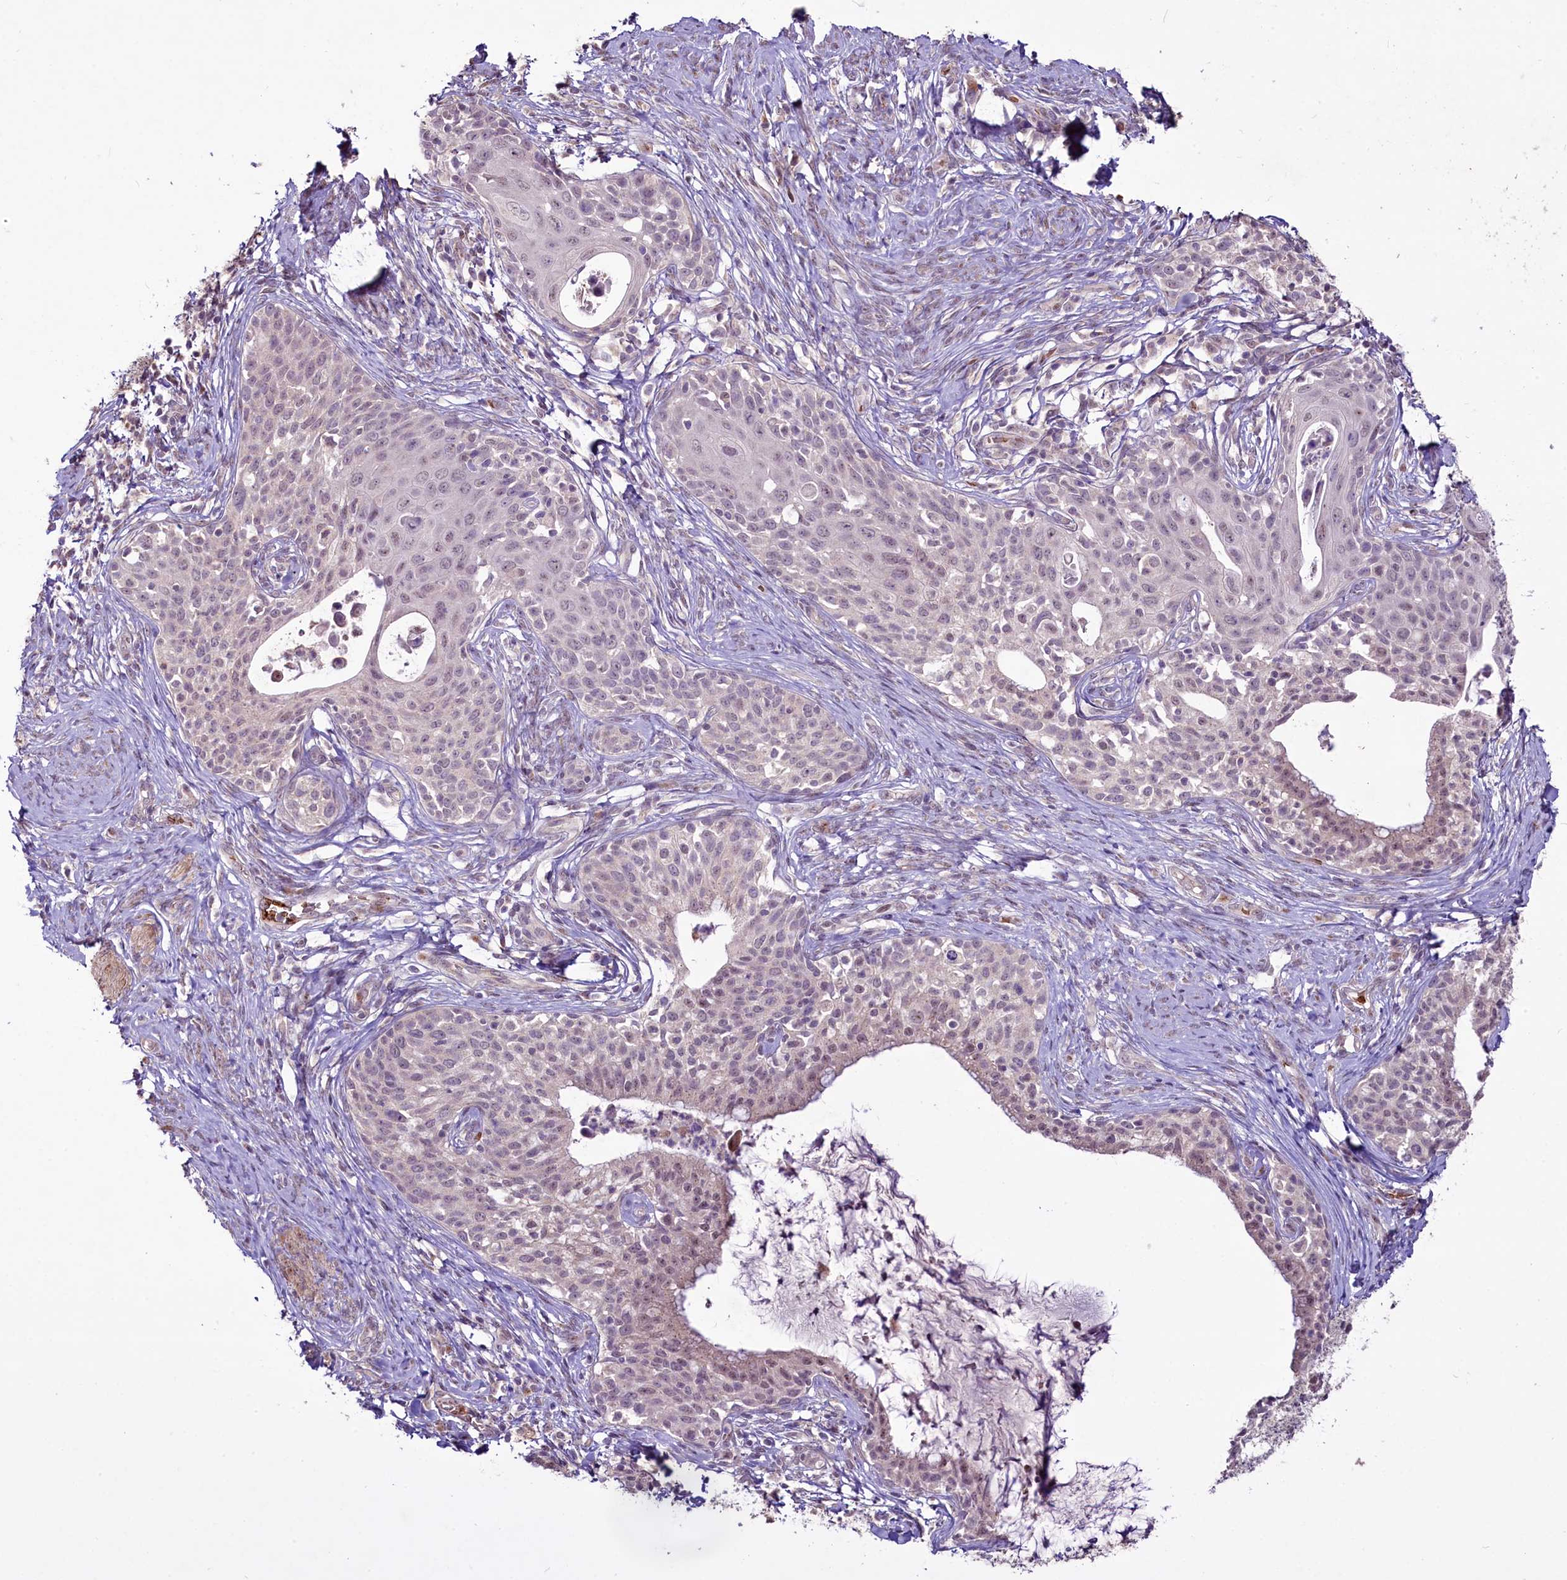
{"staining": {"intensity": "negative", "quantity": "none", "location": "none"}, "tissue": "cervical cancer", "cell_type": "Tumor cells", "image_type": "cancer", "snomed": [{"axis": "morphology", "description": "Squamous cell carcinoma, NOS"}, {"axis": "morphology", "description": "Adenocarcinoma, NOS"}, {"axis": "topography", "description": "Cervix"}], "caption": "Tumor cells show no significant protein expression in cervical cancer. (DAB (3,3'-diaminobenzidine) immunohistochemistry (IHC) visualized using brightfield microscopy, high magnification).", "gene": "SUSD3", "patient": {"sex": "female", "age": 52}}